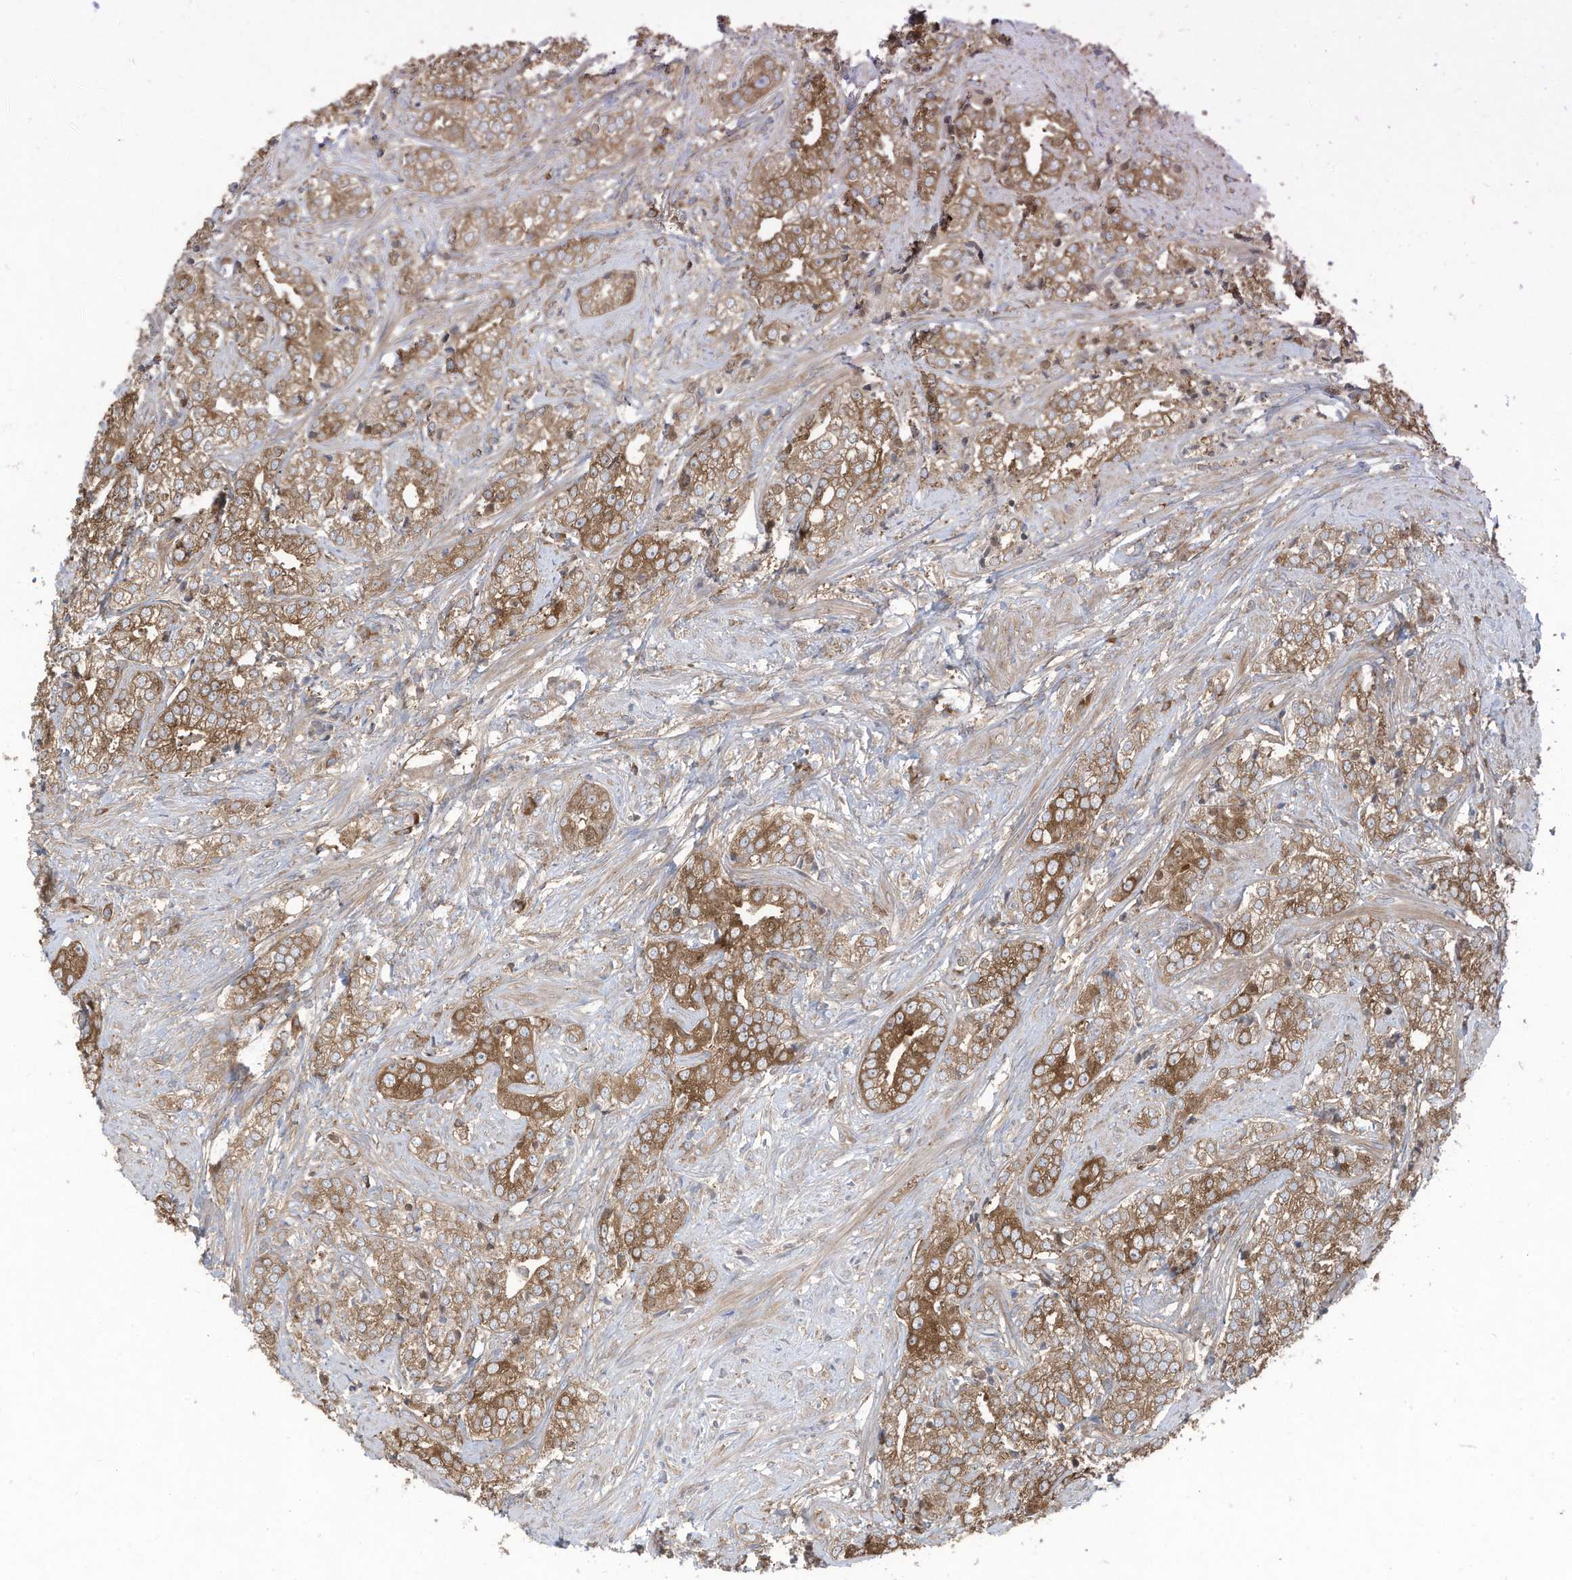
{"staining": {"intensity": "moderate", "quantity": ">75%", "location": "cytoplasmic/membranous"}, "tissue": "prostate cancer", "cell_type": "Tumor cells", "image_type": "cancer", "snomed": [{"axis": "morphology", "description": "Adenocarcinoma, High grade"}, {"axis": "topography", "description": "Prostate"}], "caption": "The micrograph displays immunohistochemical staining of prostate cancer. There is moderate cytoplasmic/membranous positivity is seen in about >75% of tumor cells.", "gene": "OLA1", "patient": {"sex": "male", "age": 69}}